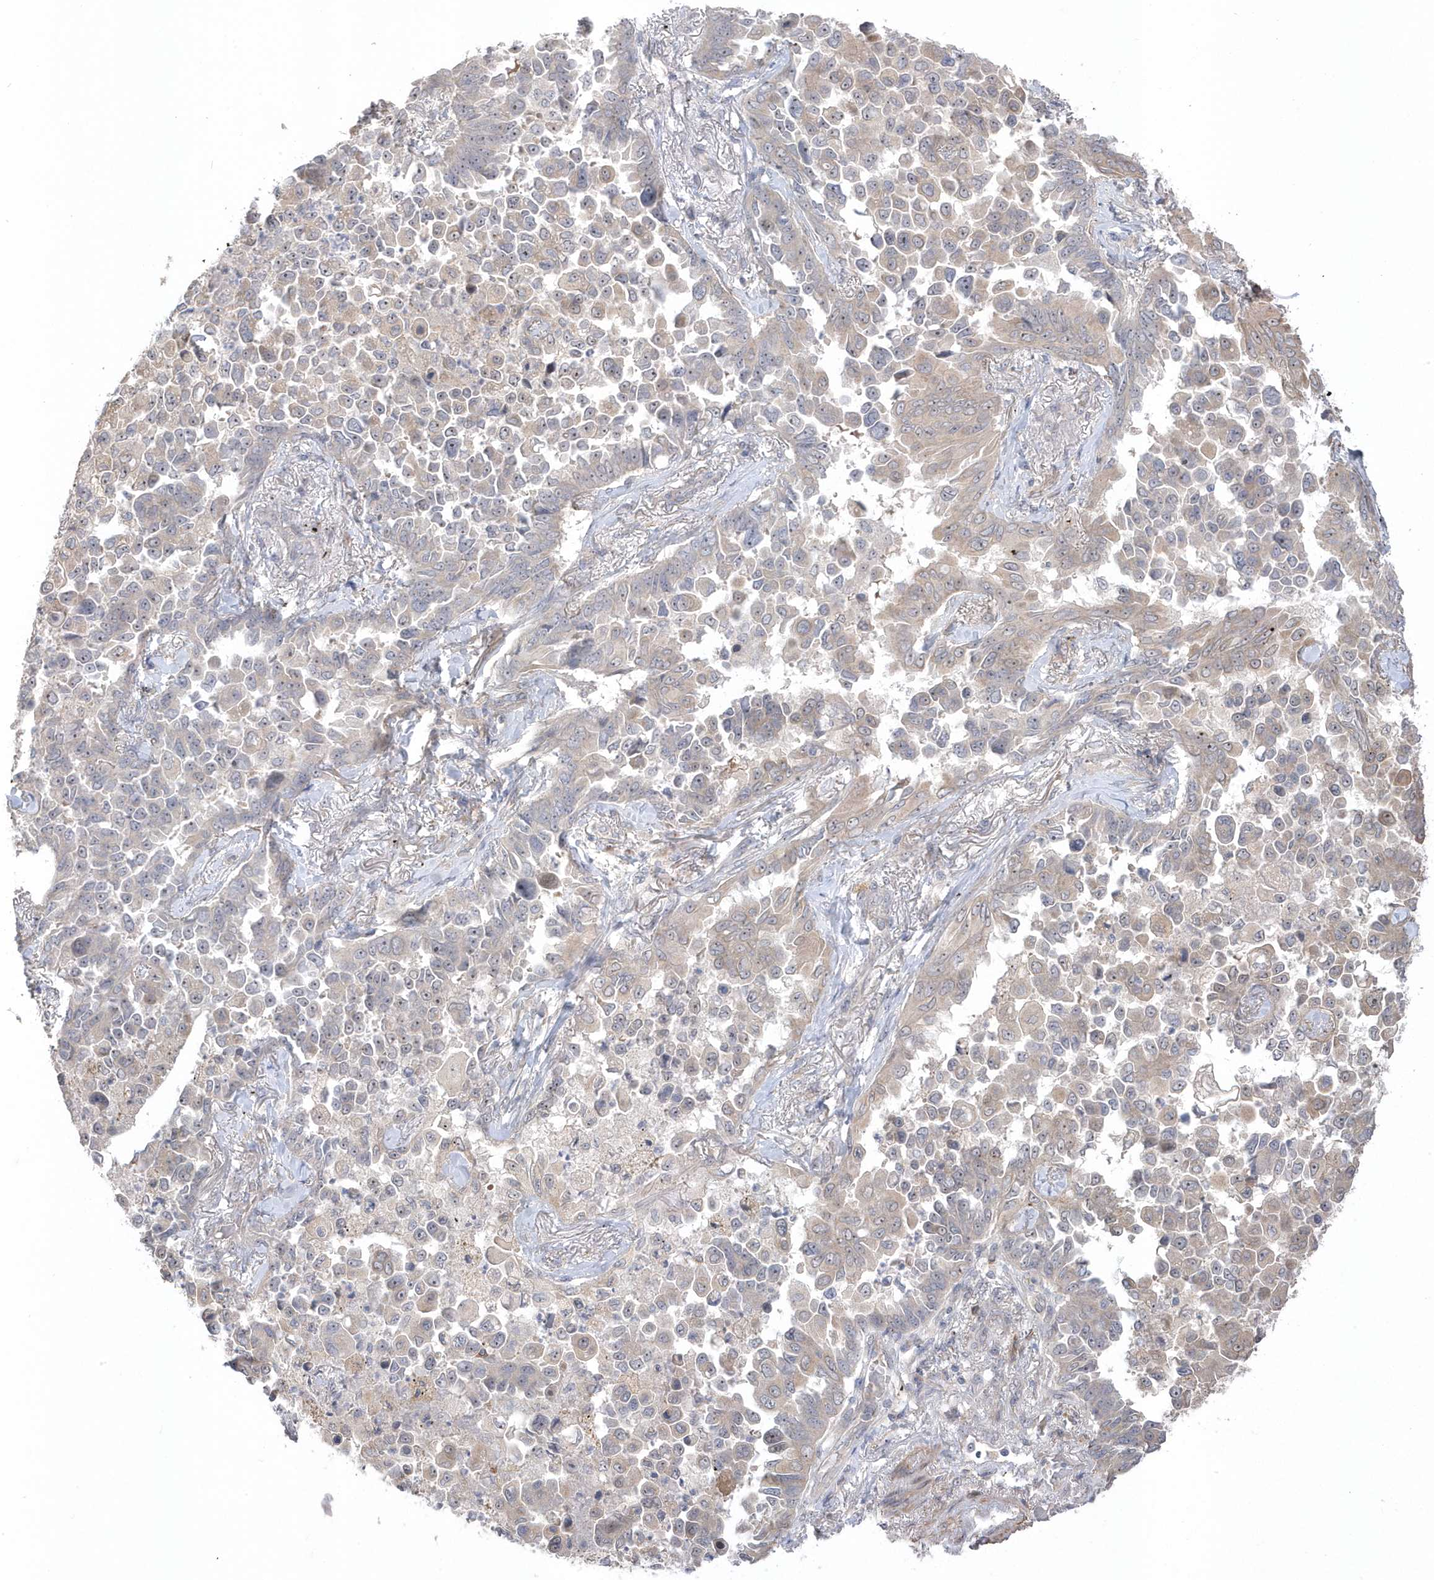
{"staining": {"intensity": "weak", "quantity": "<25%", "location": "cytoplasmic/membranous"}, "tissue": "lung cancer", "cell_type": "Tumor cells", "image_type": "cancer", "snomed": [{"axis": "morphology", "description": "Adenocarcinoma, NOS"}, {"axis": "topography", "description": "Lung"}], "caption": "This is an immunohistochemistry (IHC) photomicrograph of lung adenocarcinoma. There is no staining in tumor cells.", "gene": "GTPBP6", "patient": {"sex": "female", "age": 67}}